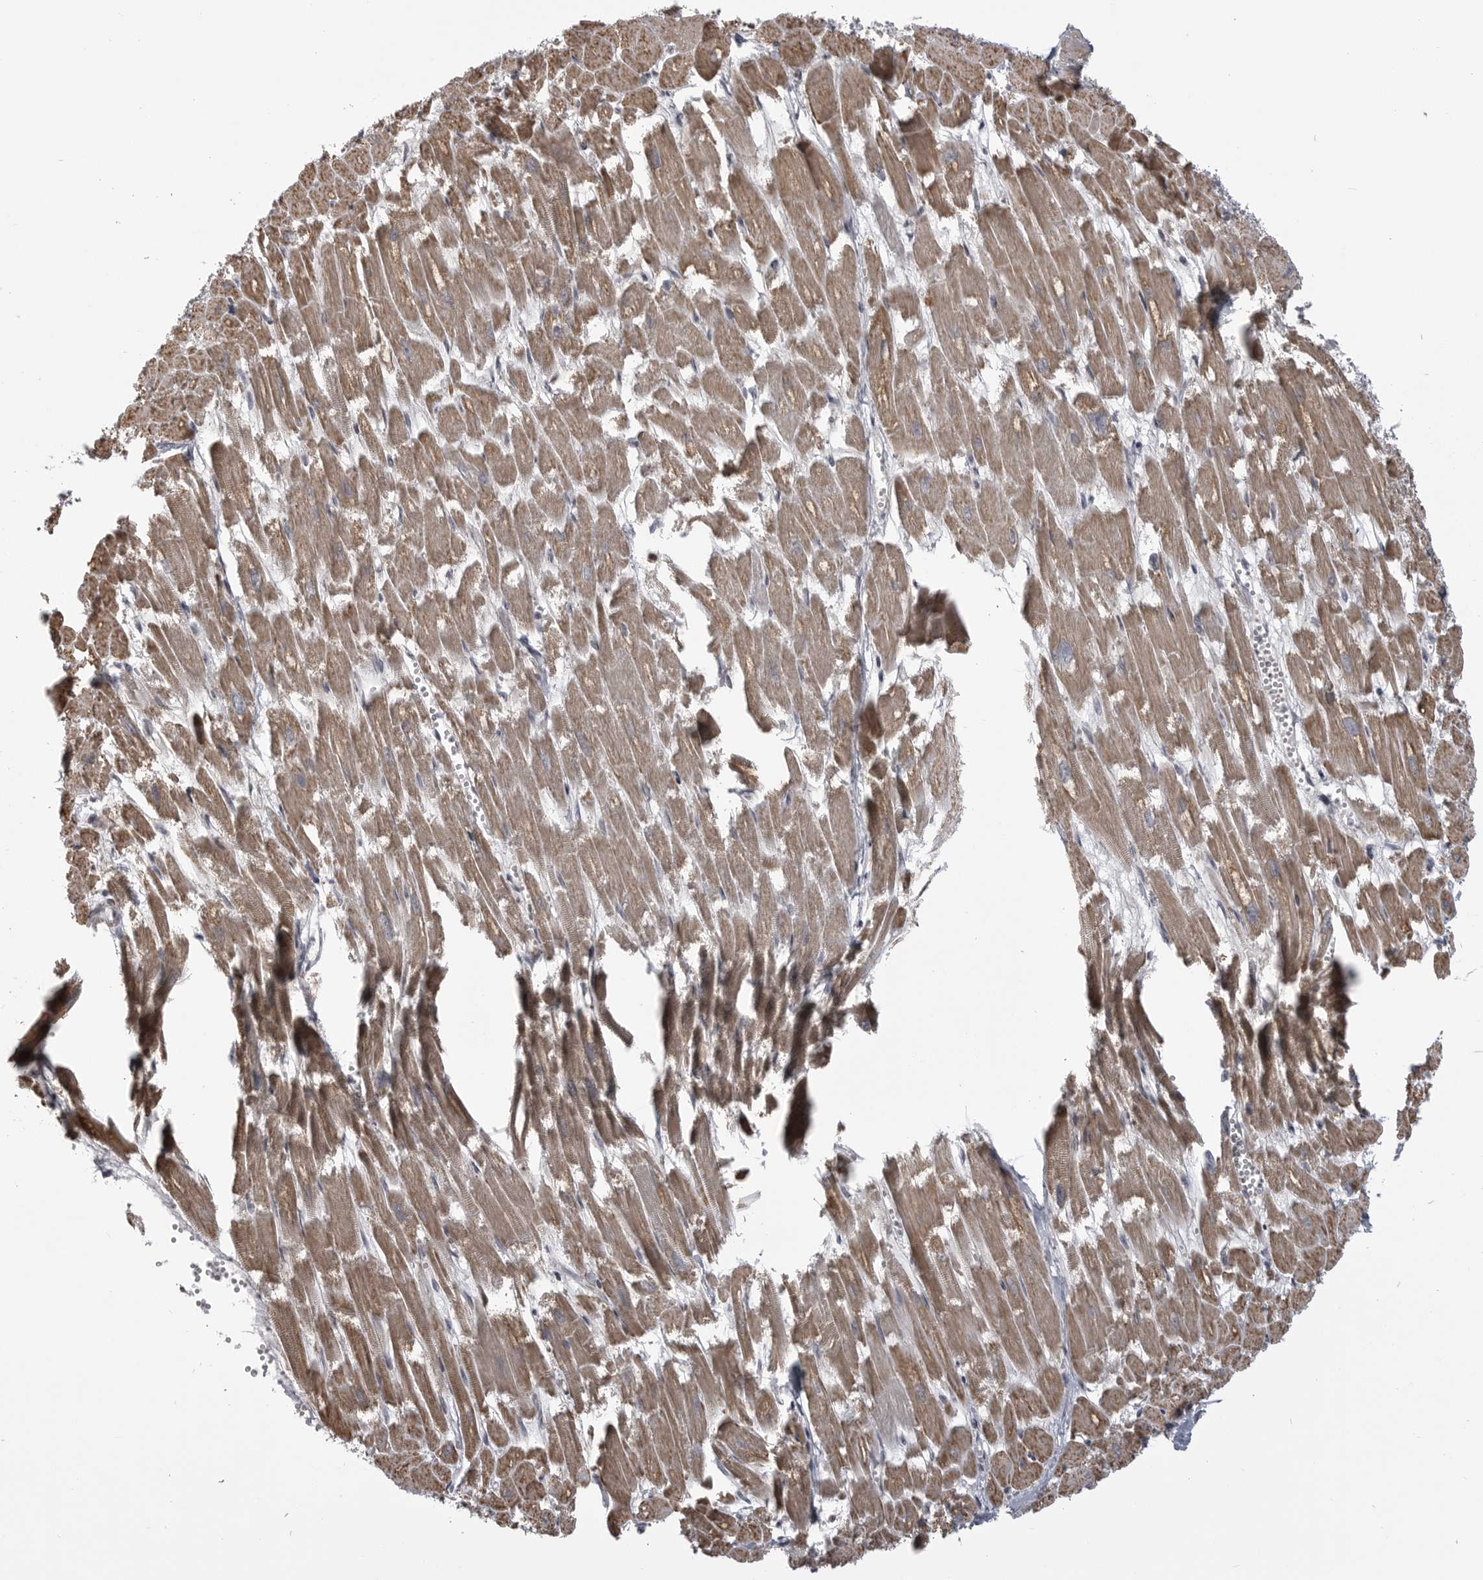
{"staining": {"intensity": "moderate", "quantity": ">75%", "location": "cytoplasmic/membranous"}, "tissue": "heart muscle", "cell_type": "Cardiomyocytes", "image_type": "normal", "snomed": [{"axis": "morphology", "description": "Normal tissue, NOS"}, {"axis": "topography", "description": "Heart"}], "caption": "Immunohistochemical staining of normal heart muscle reveals medium levels of moderate cytoplasmic/membranous staining in about >75% of cardiomyocytes.", "gene": "TMPRSS11F", "patient": {"sex": "male", "age": 54}}